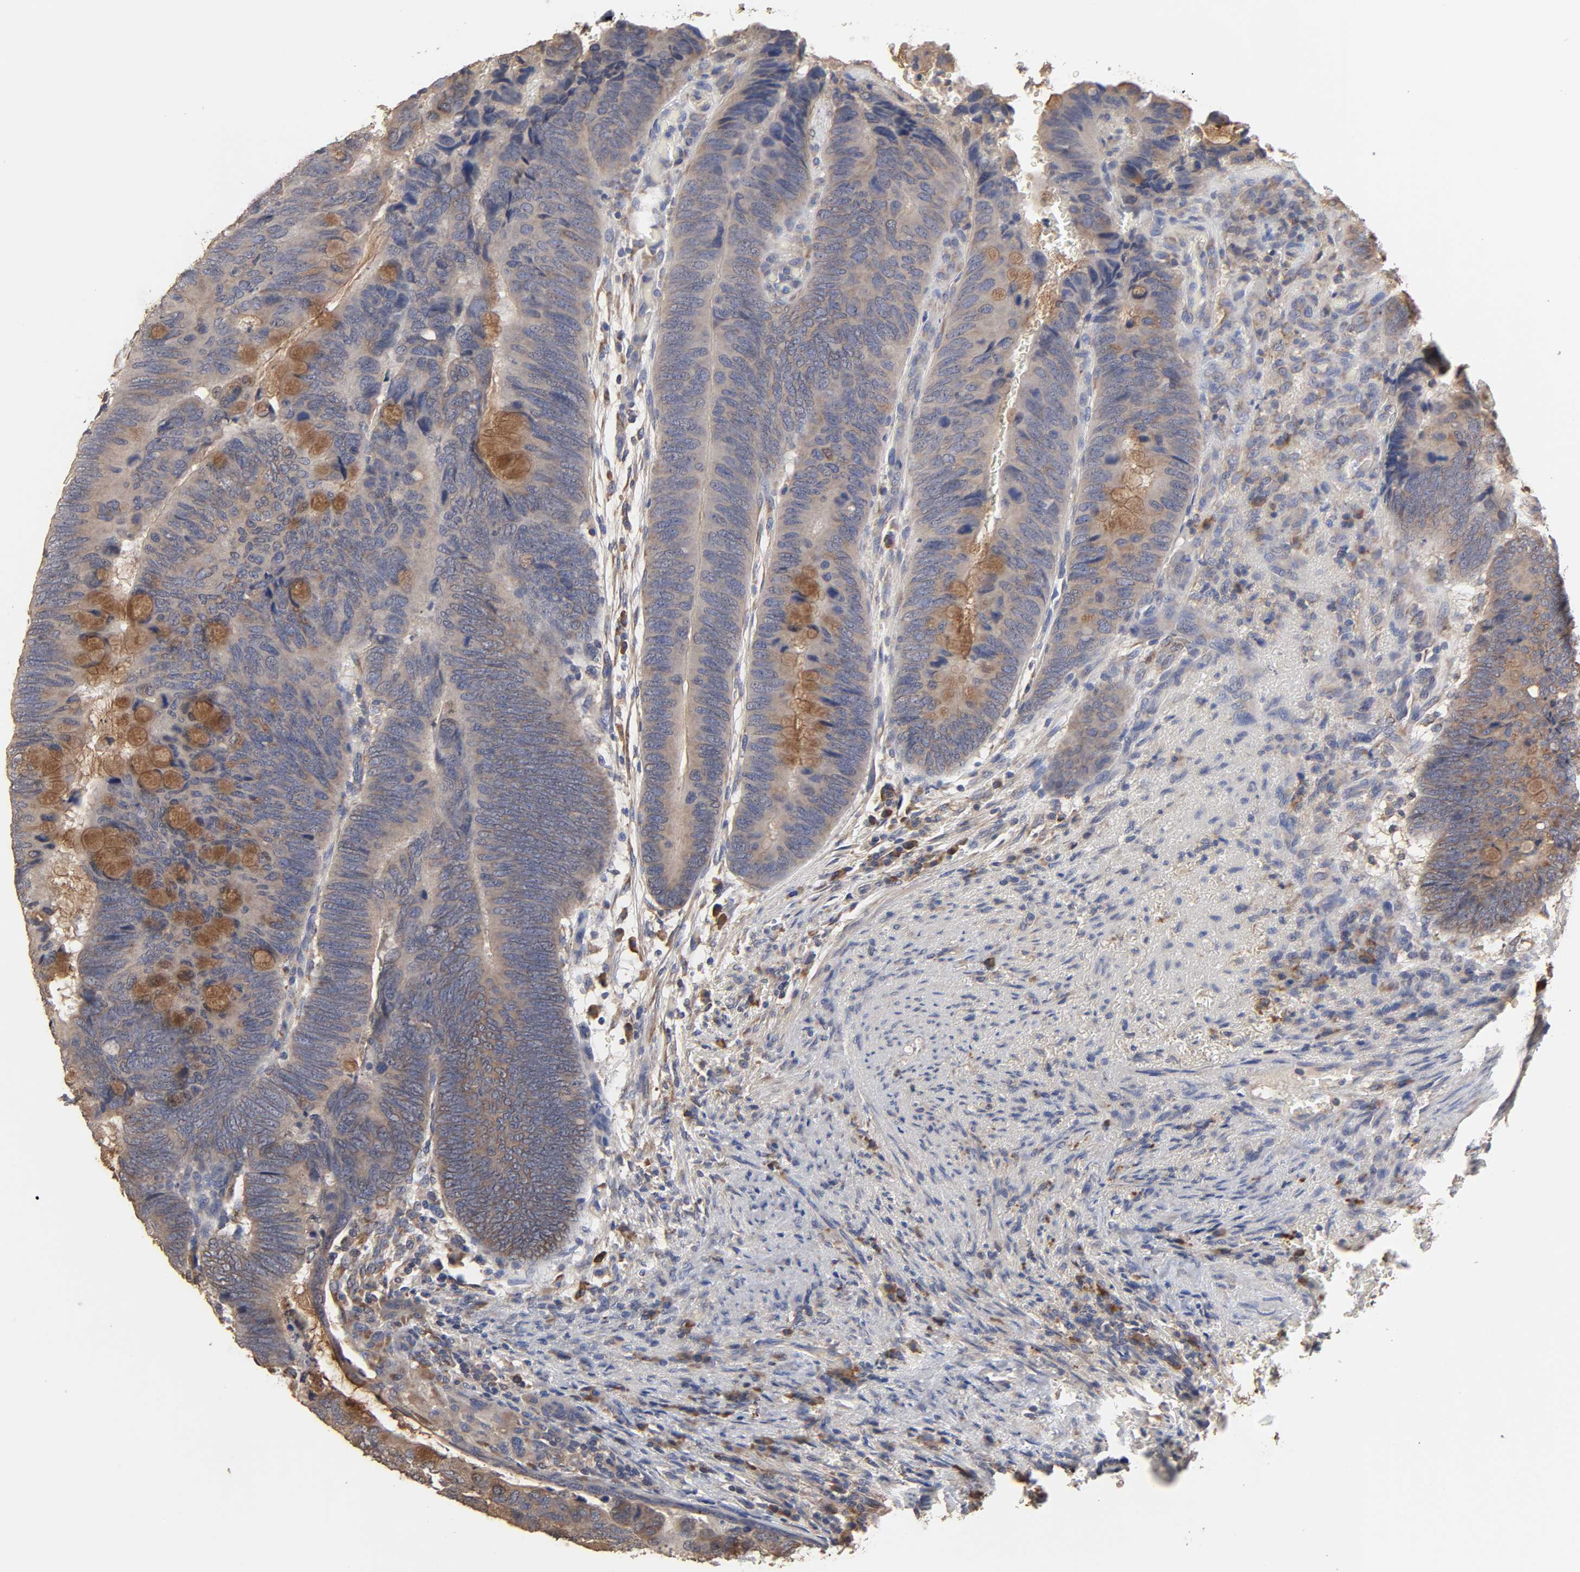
{"staining": {"intensity": "moderate", "quantity": ">75%", "location": "cytoplasmic/membranous"}, "tissue": "colorectal cancer", "cell_type": "Tumor cells", "image_type": "cancer", "snomed": [{"axis": "morphology", "description": "Normal tissue, NOS"}, {"axis": "morphology", "description": "Adenocarcinoma, NOS"}, {"axis": "topography", "description": "Rectum"}, {"axis": "topography", "description": "Peripheral nerve tissue"}], "caption": "Colorectal adenocarcinoma stained with a brown dye demonstrates moderate cytoplasmic/membranous positive expression in about >75% of tumor cells.", "gene": "EIF4G2", "patient": {"sex": "male", "age": 92}}